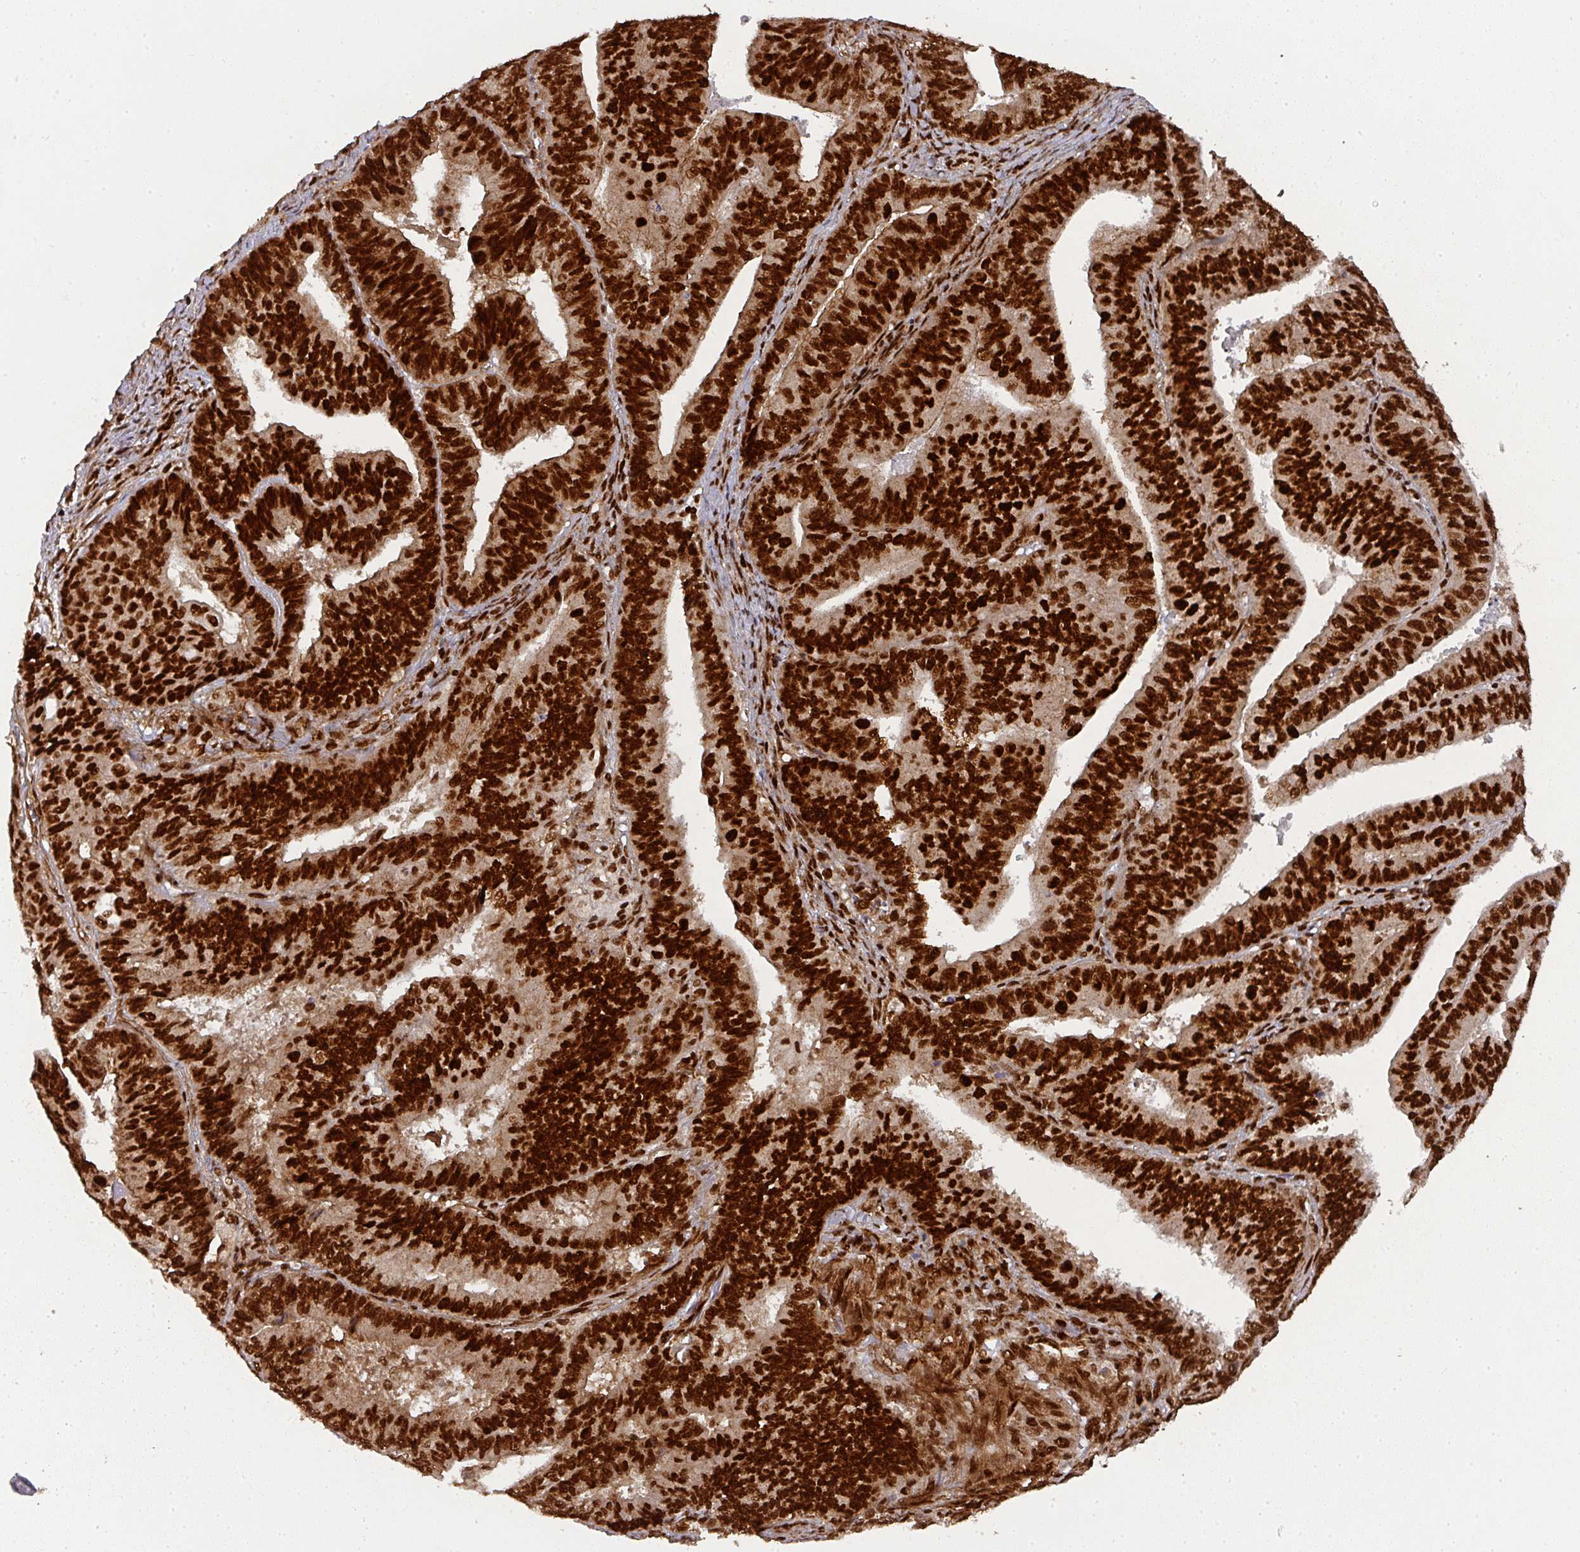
{"staining": {"intensity": "strong", "quantity": ">75%", "location": "nuclear"}, "tissue": "endometrial cancer", "cell_type": "Tumor cells", "image_type": "cancer", "snomed": [{"axis": "morphology", "description": "Adenocarcinoma, NOS"}, {"axis": "topography", "description": "Endometrium"}], "caption": "Protein staining shows strong nuclear expression in approximately >75% of tumor cells in endometrial adenocarcinoma.", "gene": "DIDO1", "patient": {"sex": "female", "age": 73}}